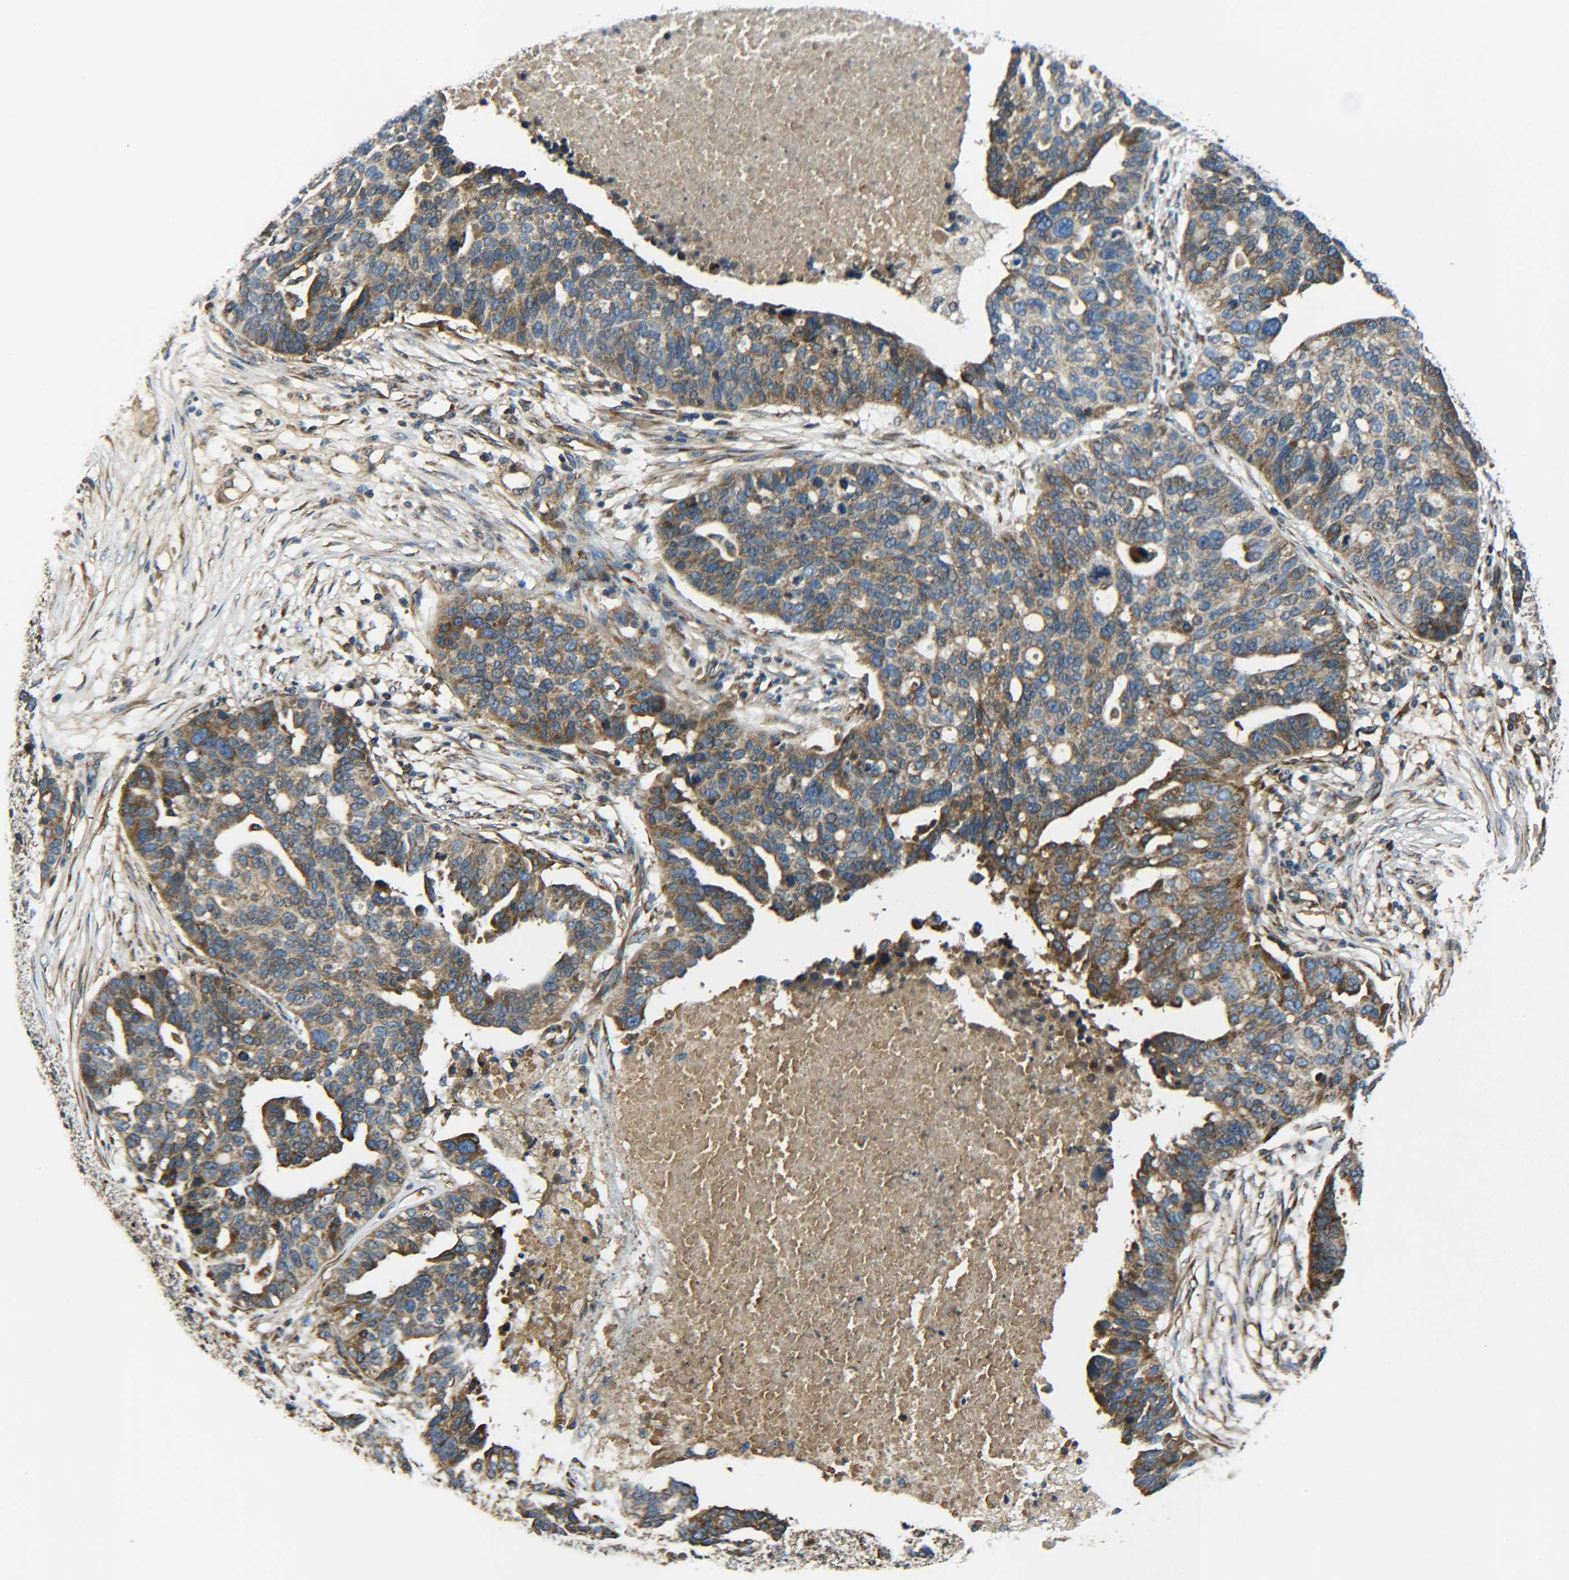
{"staining": {"intensity": "moderate", "quantity": "<25%", "location": "cytoplasmic/membranous"}, "tissue": "ovarian cancer", "cell_type": "Tumor cells", "image_type": "cancer", "snomed": [{"axis": "morphology", "description": "Cystadenocarcinoma, serous, NOS"}, {"axis": "topography", "description": "Ovary"}], "caption": "IHC staining of serous cystadenocarcinoma (ovarian), which exhibits low levels of moderate cytoplasmic/membranous staining in about <25% of tumor cells indicating moderate cytoplasmic/membranous protein positivity. The staining was performed using DAB (brown) for protein detection and nuclei were counterstained in hematoxylin (blue).", "gene": "PREB", "patient": {"sex": "female", "age": 59}}